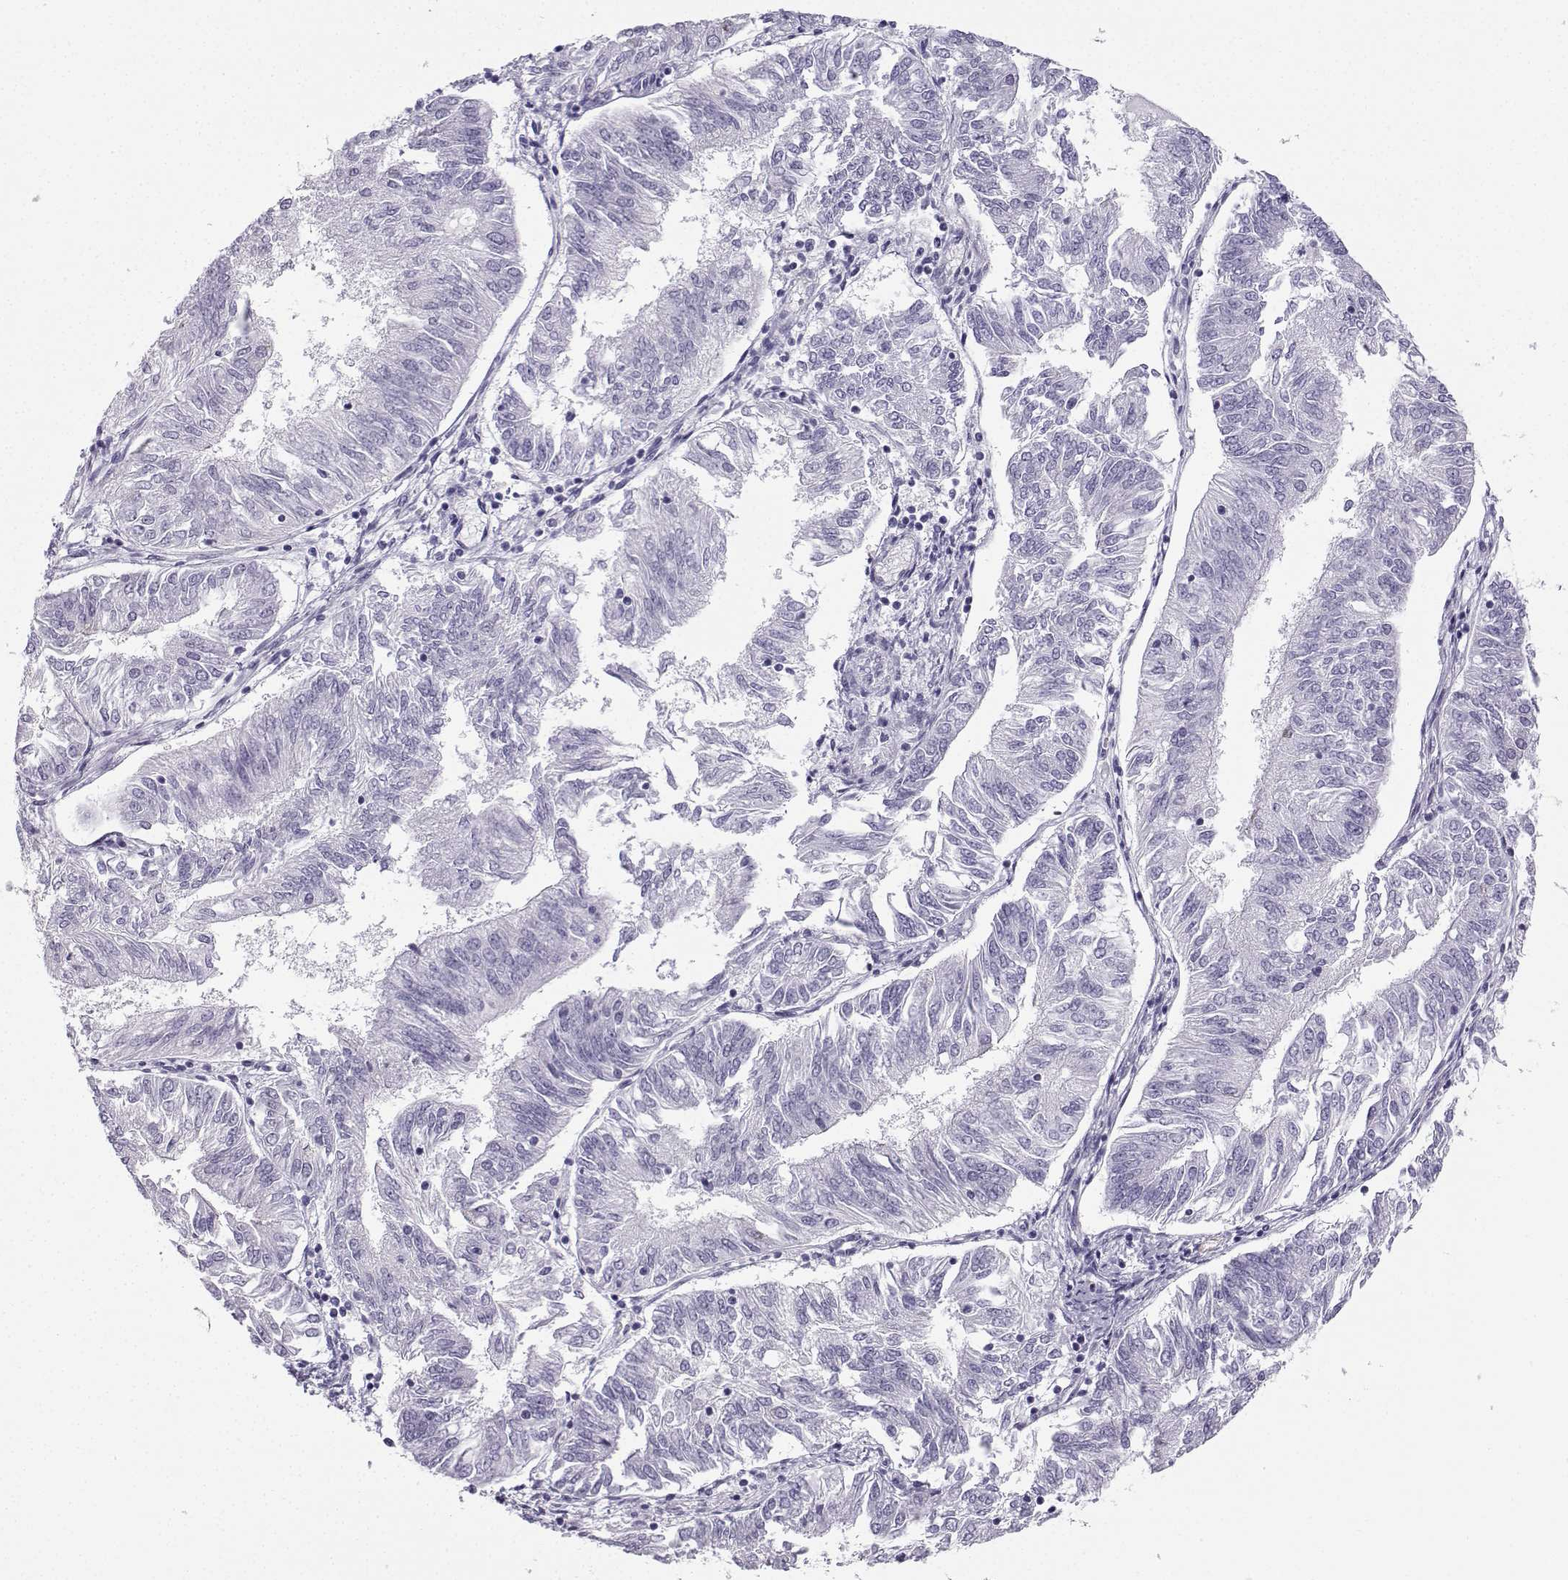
{"staining": {"intensity": "negative", "quantity": "none", "location": "none"}, "tissue": "endometrial cancer", "cell_type": "Tumor cells", "image_type": "cancer", "snomed": [{"axis": "morphology", "description": "Adenocarcinoma, NOS"}, {"axis": "topography", "description": "Endometrium"}], "caption": "Protein analysis of endometrial adenocarcinoma demonstrates no significant staining in tumor cells.", "gene": "ZBTB8B", "patient": {"sex": "female", "age": 58}}